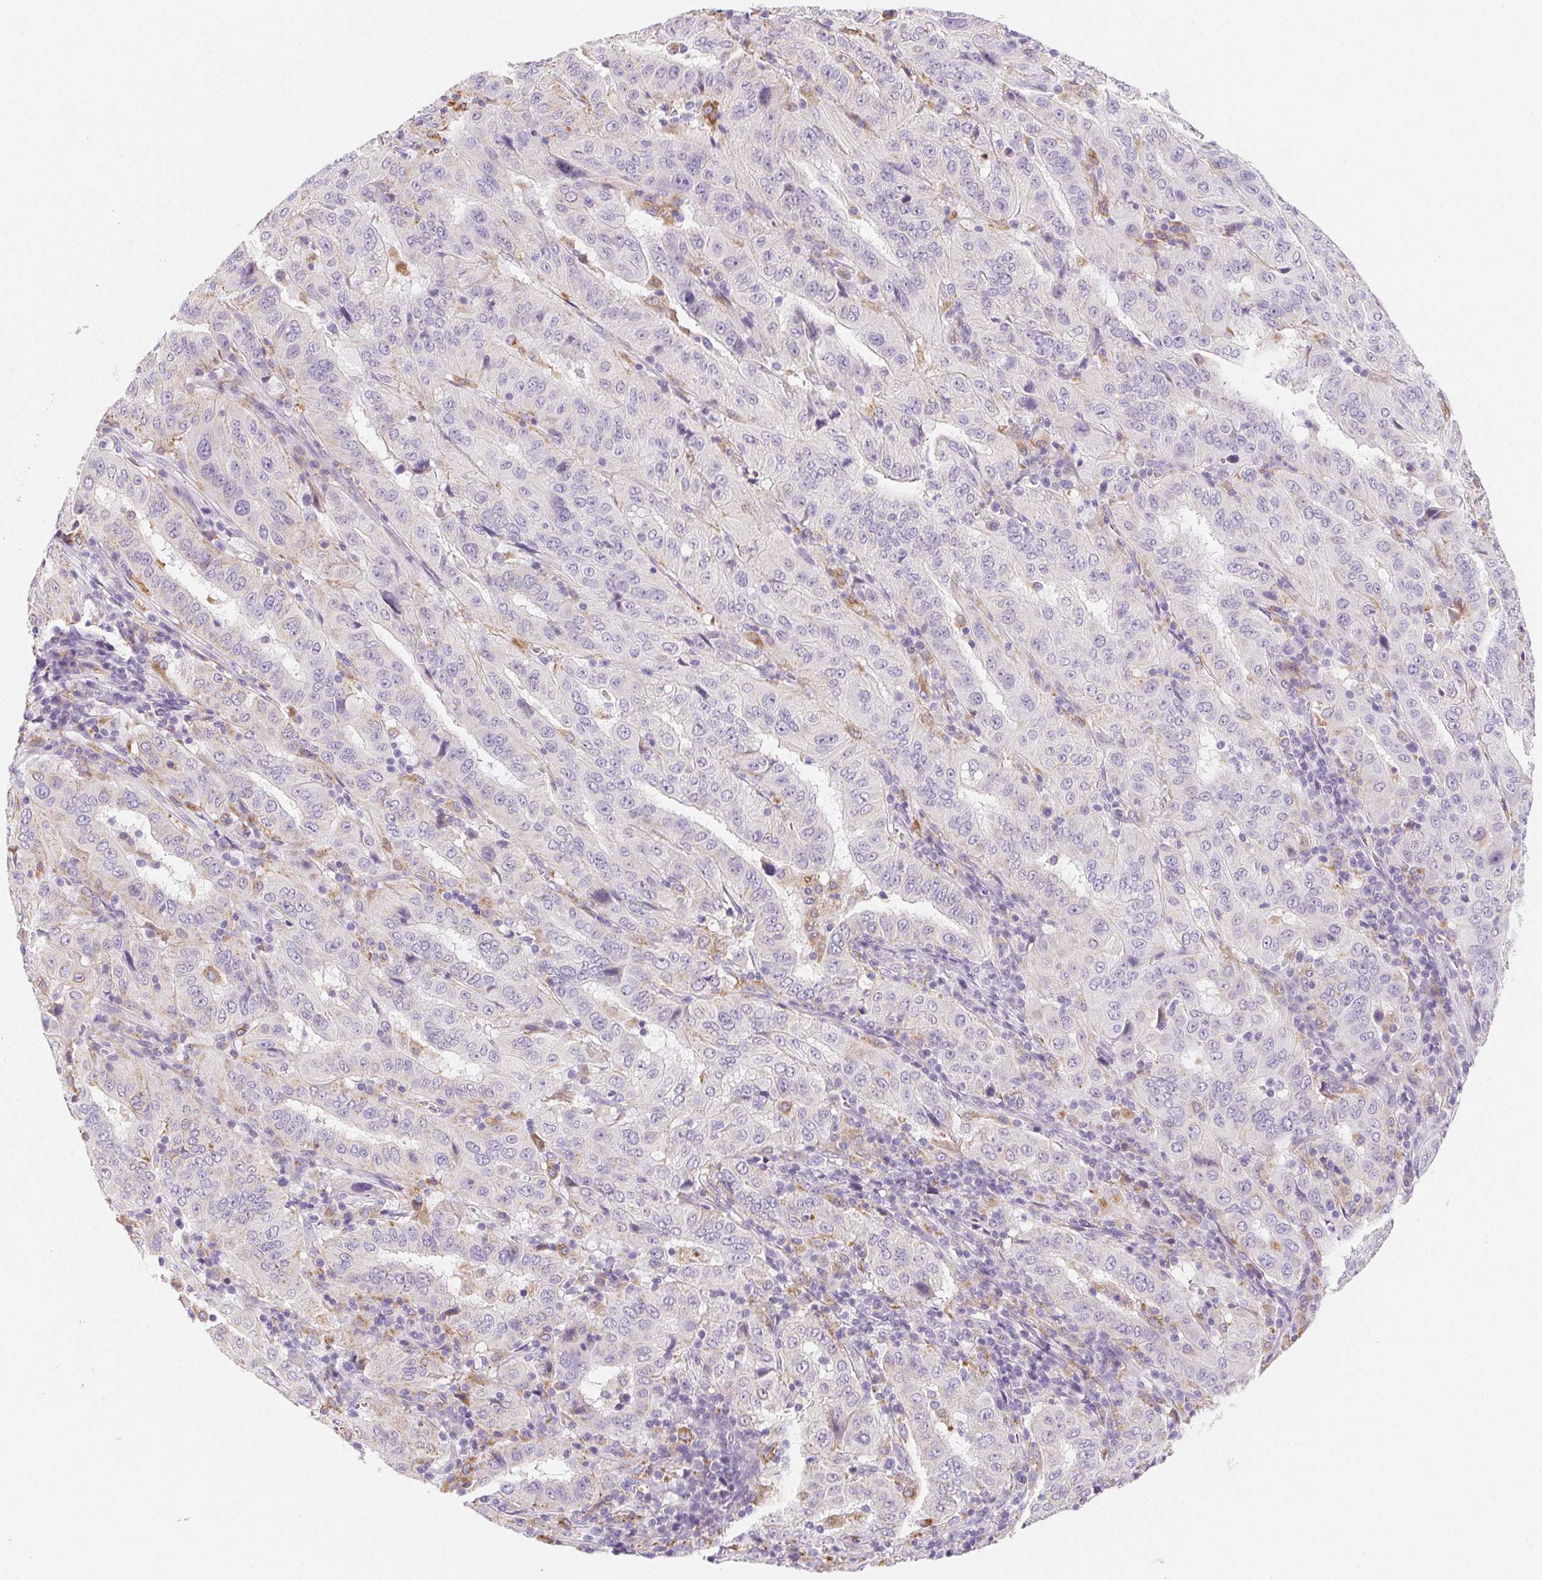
{"staining": {"intensity": "negative", "quantity": "none", "location": "none"}, "tissue": "pancreatic cancer", "cell_type": "Tumor cells", "image_type": "cancer", "snomed": [{"axis": "morphology", "description": "Adenocarcinoma, NOS"}, {"axis": "topography", "description": "Pancreas"}], "caption": "The immunohistochemistry histopathology image has no significant staining in tumor cells of adenocarcinoma (pancreatic) tissue.", "gene": "LIPA", "patient": {"sex": "male", "age": 63}}